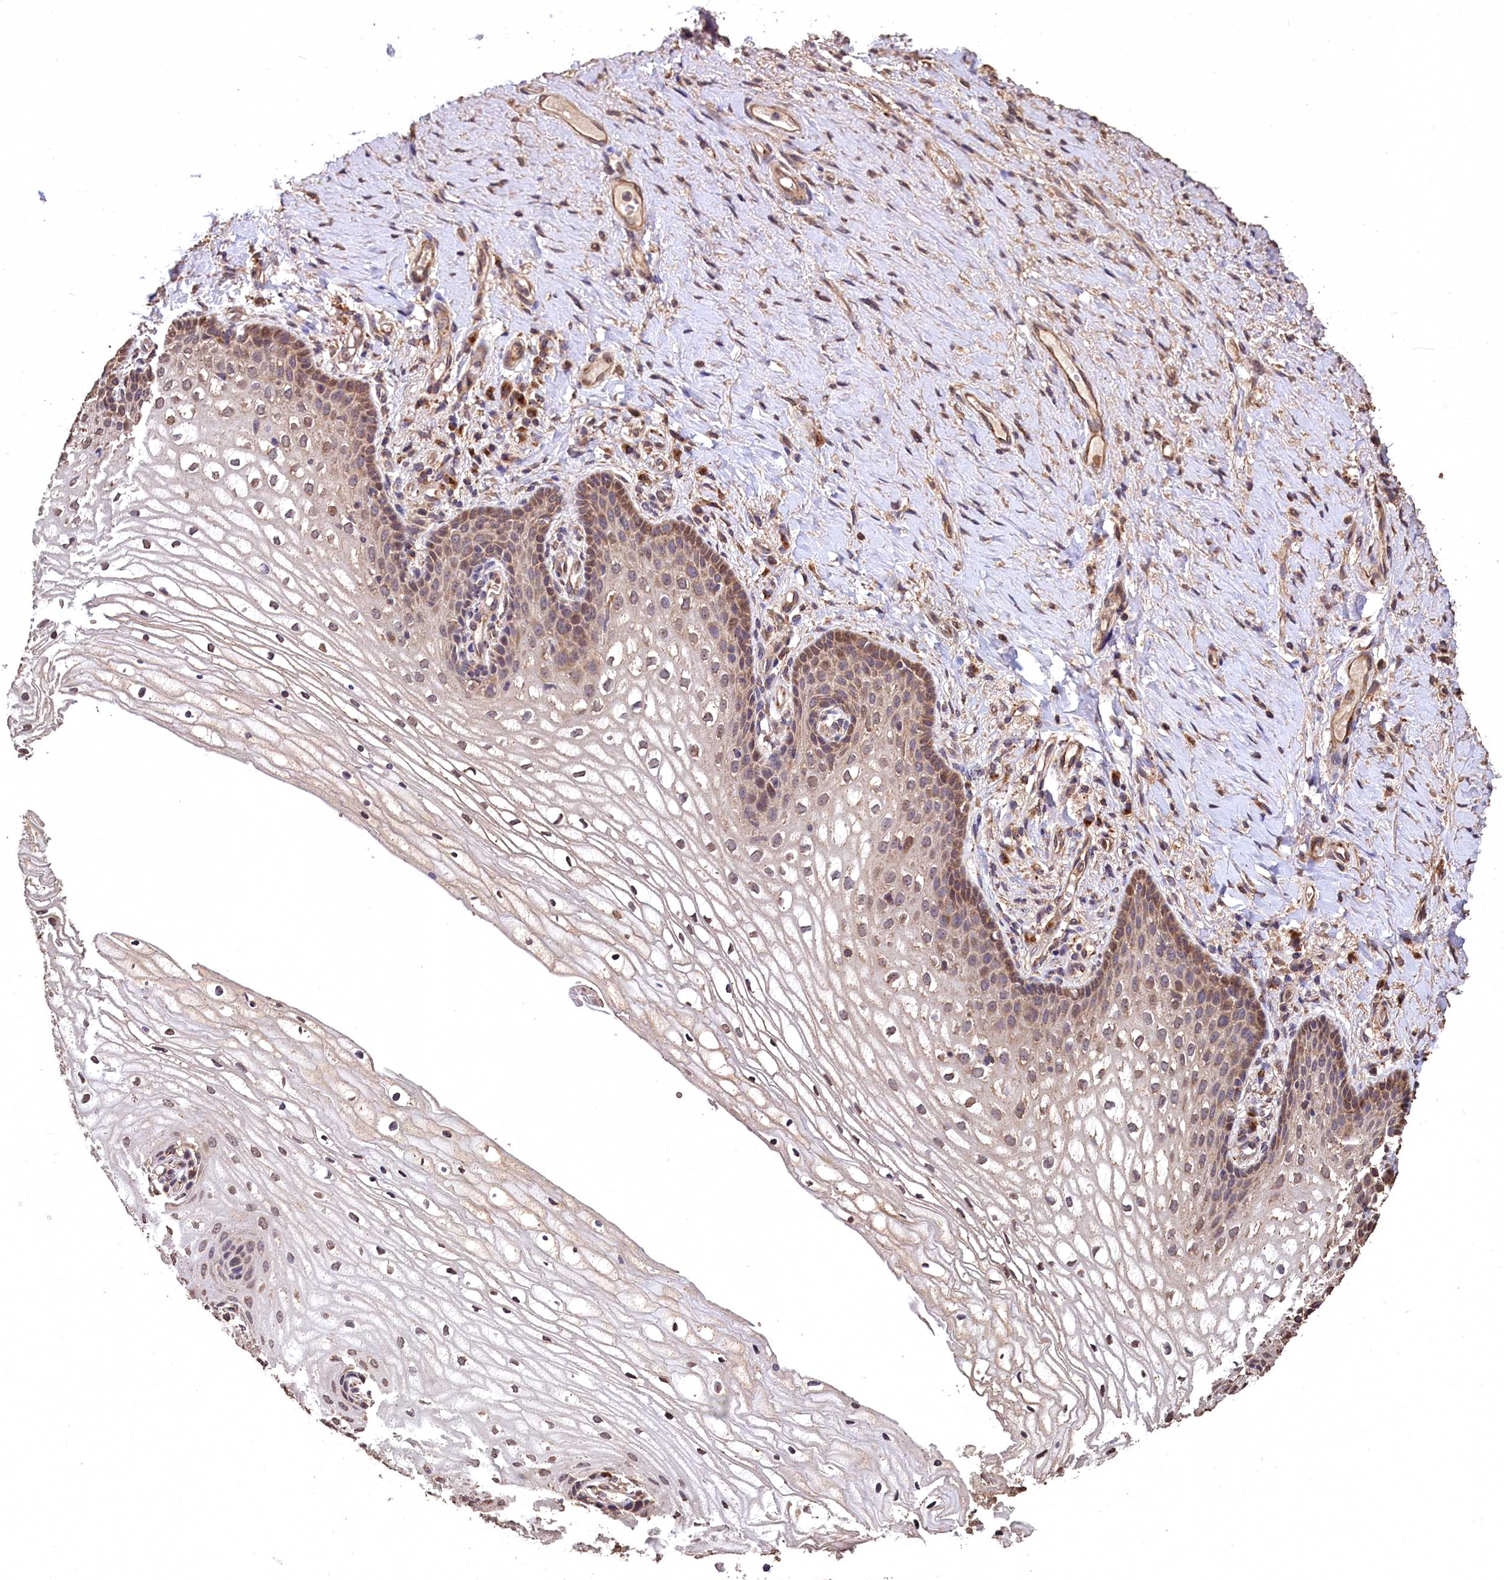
{"staining": {"intensity": "moderate", "quantity": "25%-75%", "location": "cytoplasmic/membranous"}, "tissue": "vagina", "cell_type": "Squamous epithelial cells", "image_type": "normal", "snomed": [{"axis": "morphology", "description": "Normal tissue, NOS"}, {"axis": "topography", "description": "Vagina"}], "caption": "This photomicrograph displays normal vagina stained with IHC to label a protein in brown. The cytoplasmic/membranous of squamous epithelial cells show moderate positivity for the protein. Nuclei are counter-stained blue.", "gene": "LSM4", "patient": {"sex": "female", "age": 60}}